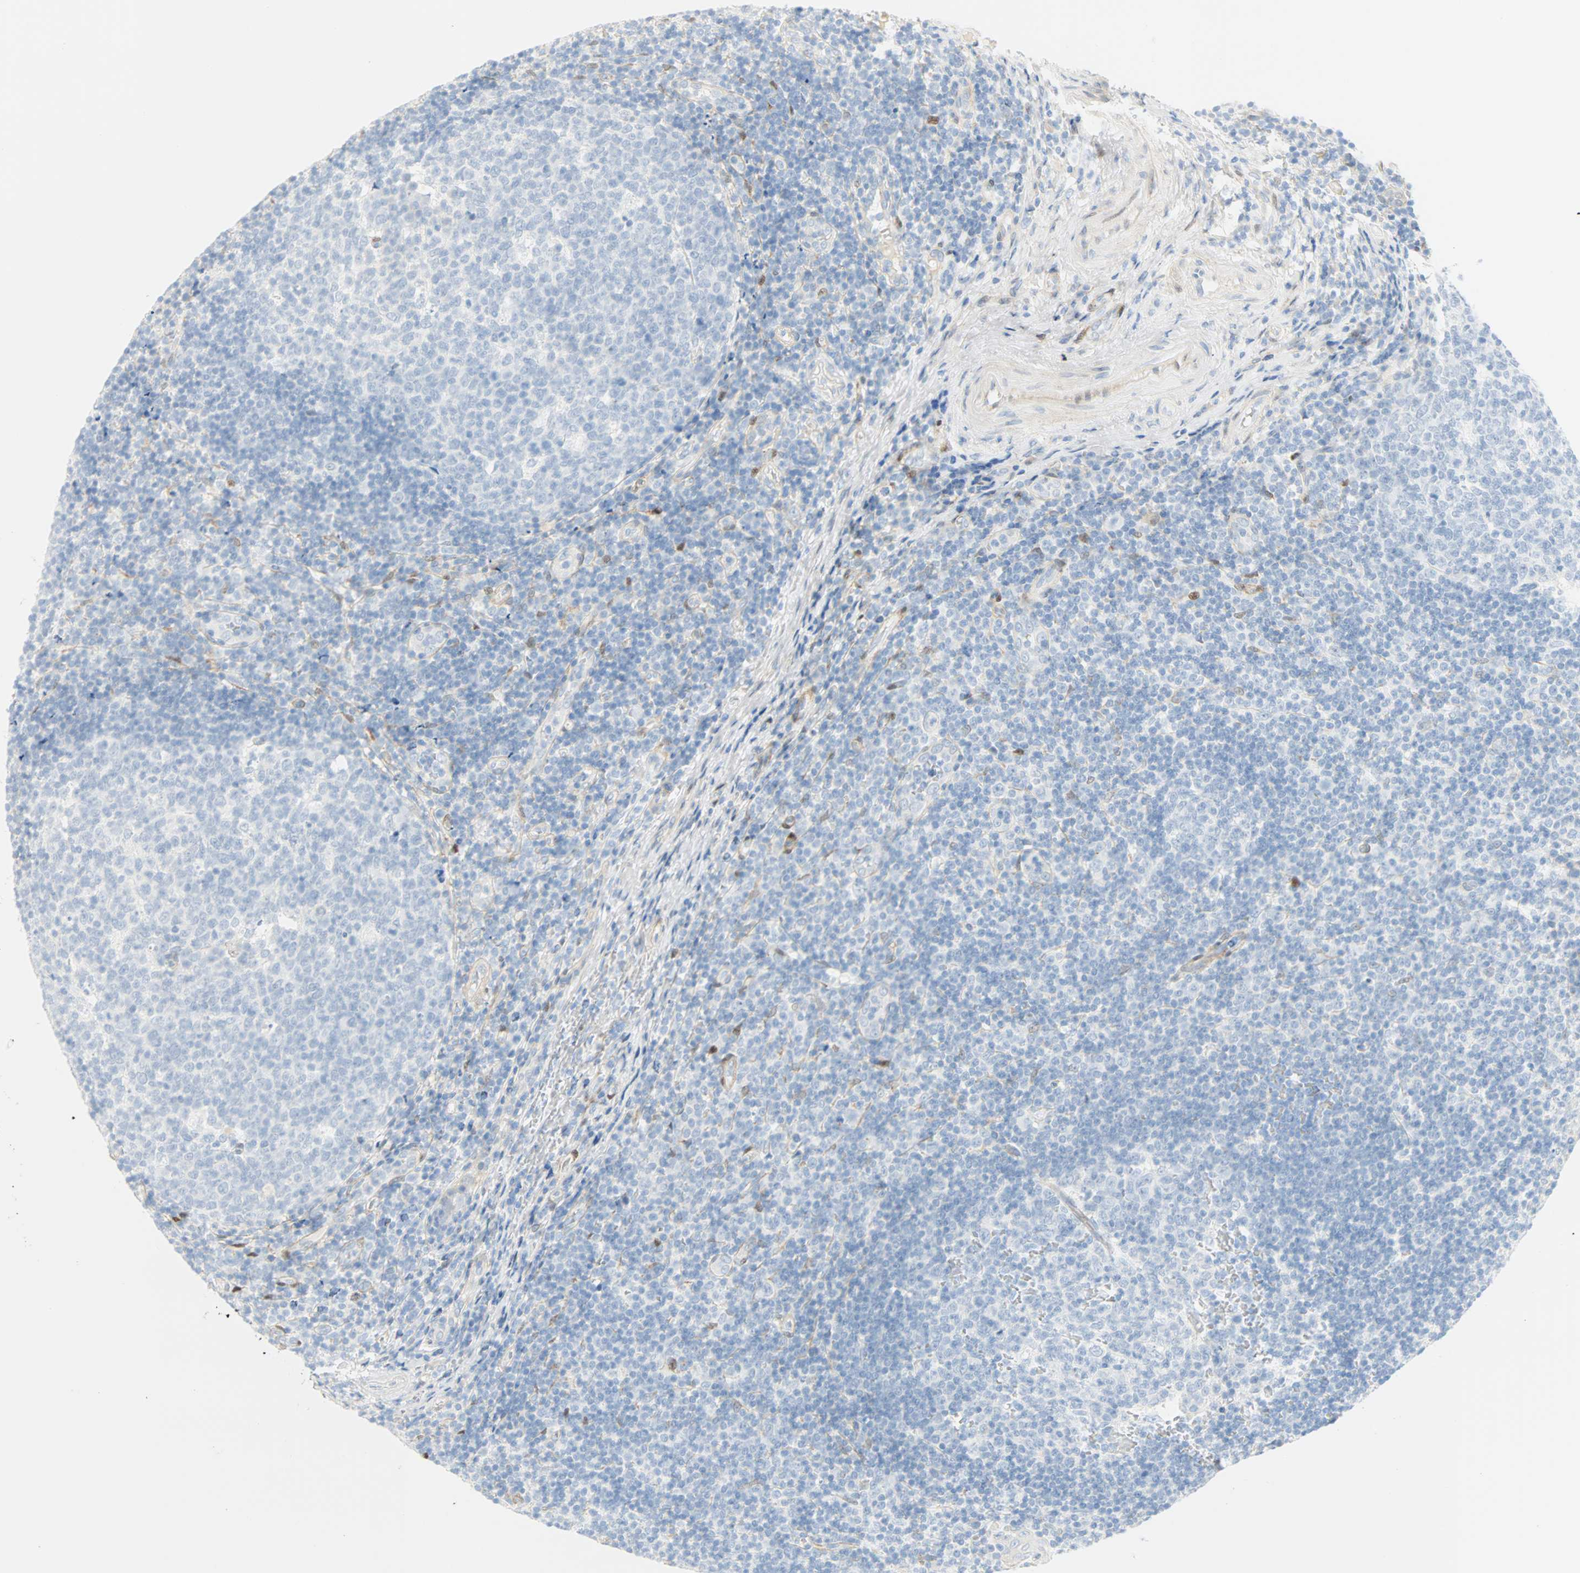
{"staining": {"intensity": "negative", "quantity": "none", "location": "none"}, "tissue": "tonsil", "cell_type": "Germinal center cells", "image_type": "normal", "snomed": [{"axis": "morphology", "description": "Normal tissue, NOS"}, {"axis": "topography", "description": "Tonsil"}], "caption": "A photomicrograph of tonsil stained for a protein exhibits no brown staining in germinal center cells.", "gene": "SELENBP1", "patient": {"sex": "female", "age": 40}}